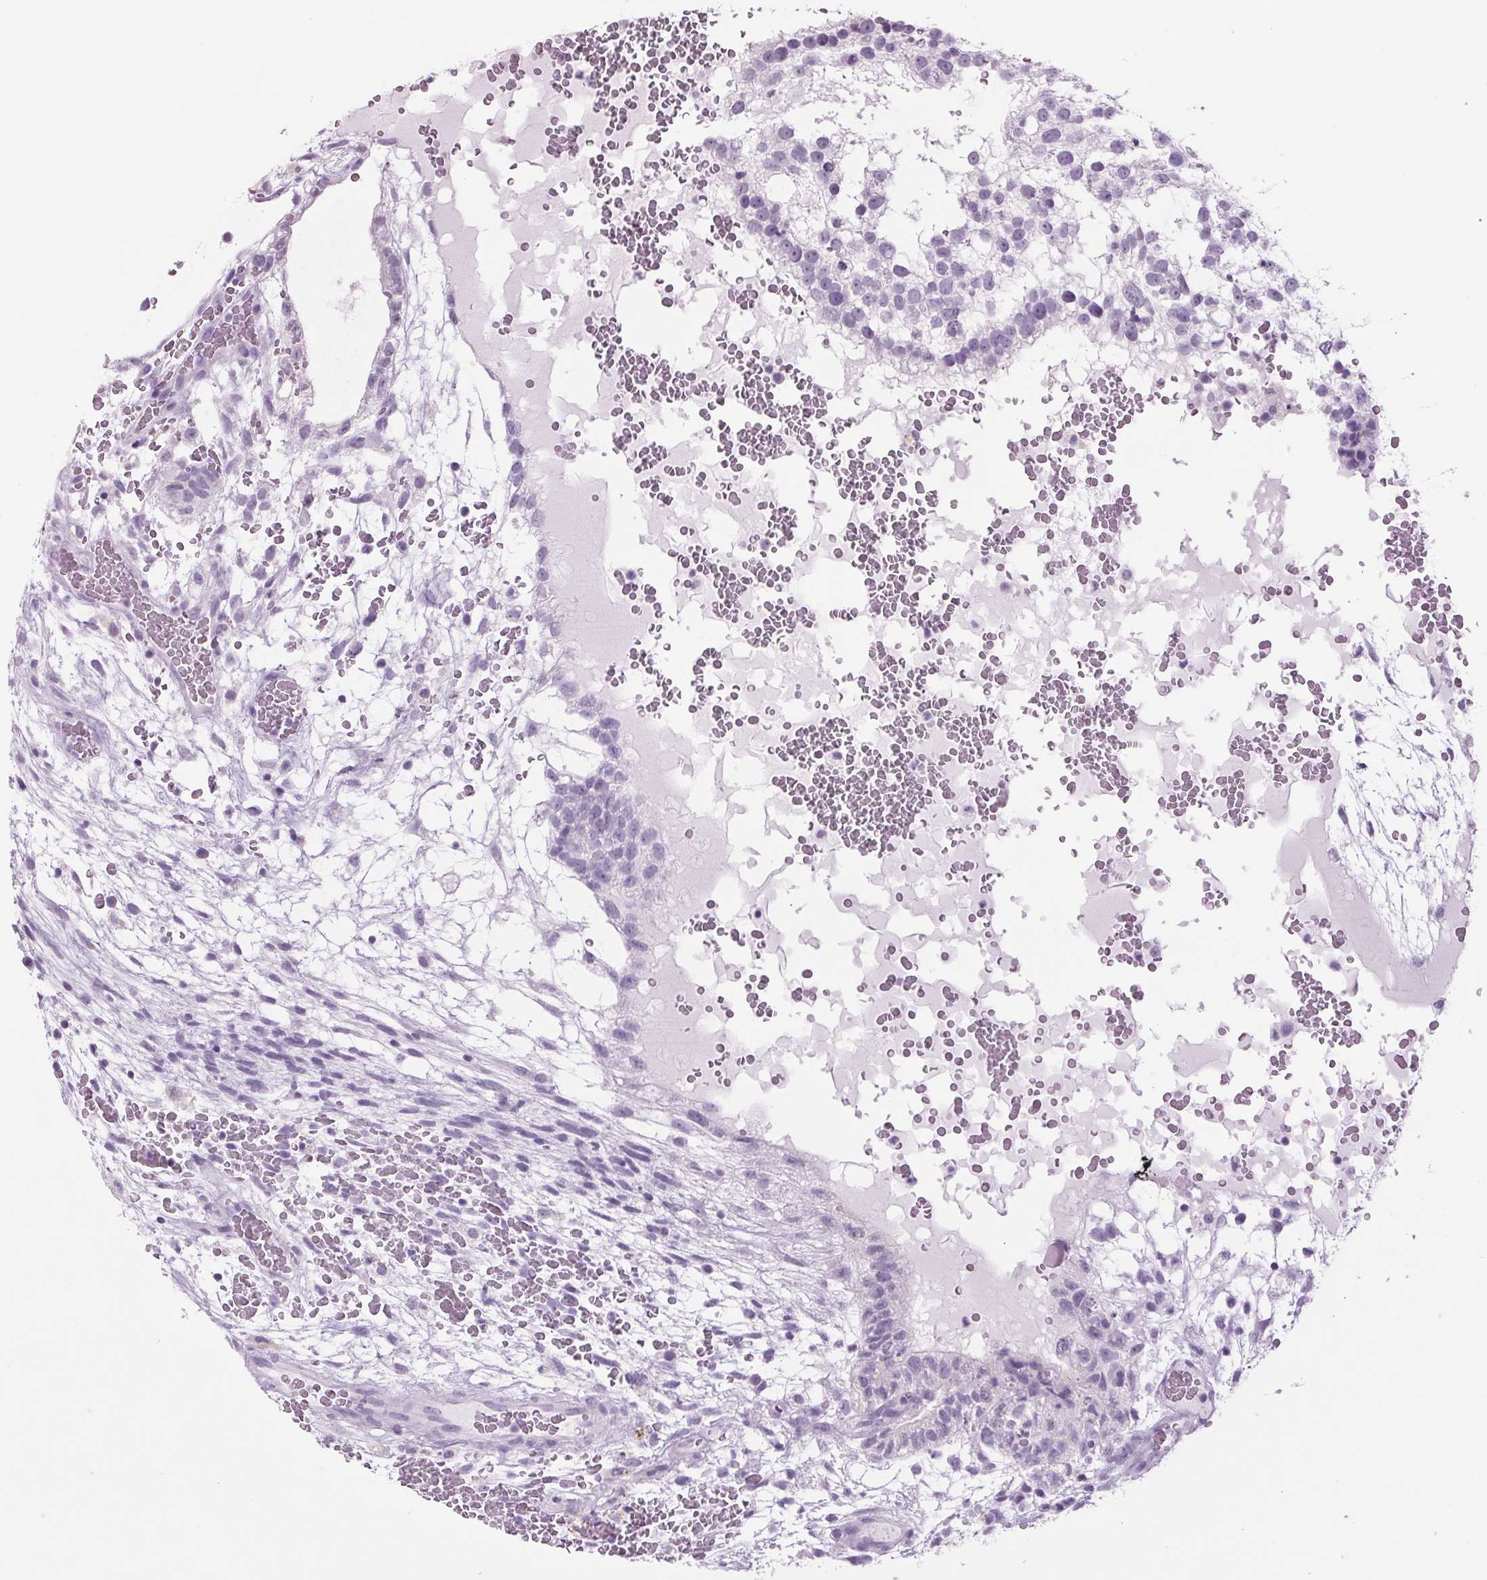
{"staining": {"intensity": "negative", "quantity": "none", "location": "none"}, "tissue": "testis cancer", "cell_type": "Tumor cells", "image_type": "cancer", "snomed": [{"axis": "morphology", "description": "Normal tissue, NOS"}, {"axis": "morphology", "description": "Carcinoma, Embryonal, NOS"}, {"axis": "topography", "description": "Testis"}], "caption": "Immunohistochemical staining of testis cancer displays no significant expression in tumor cells. Nuclei are stained in blue.", "gene": "PPP1R1A", "patient": {"sex": "male", "age": 32}}